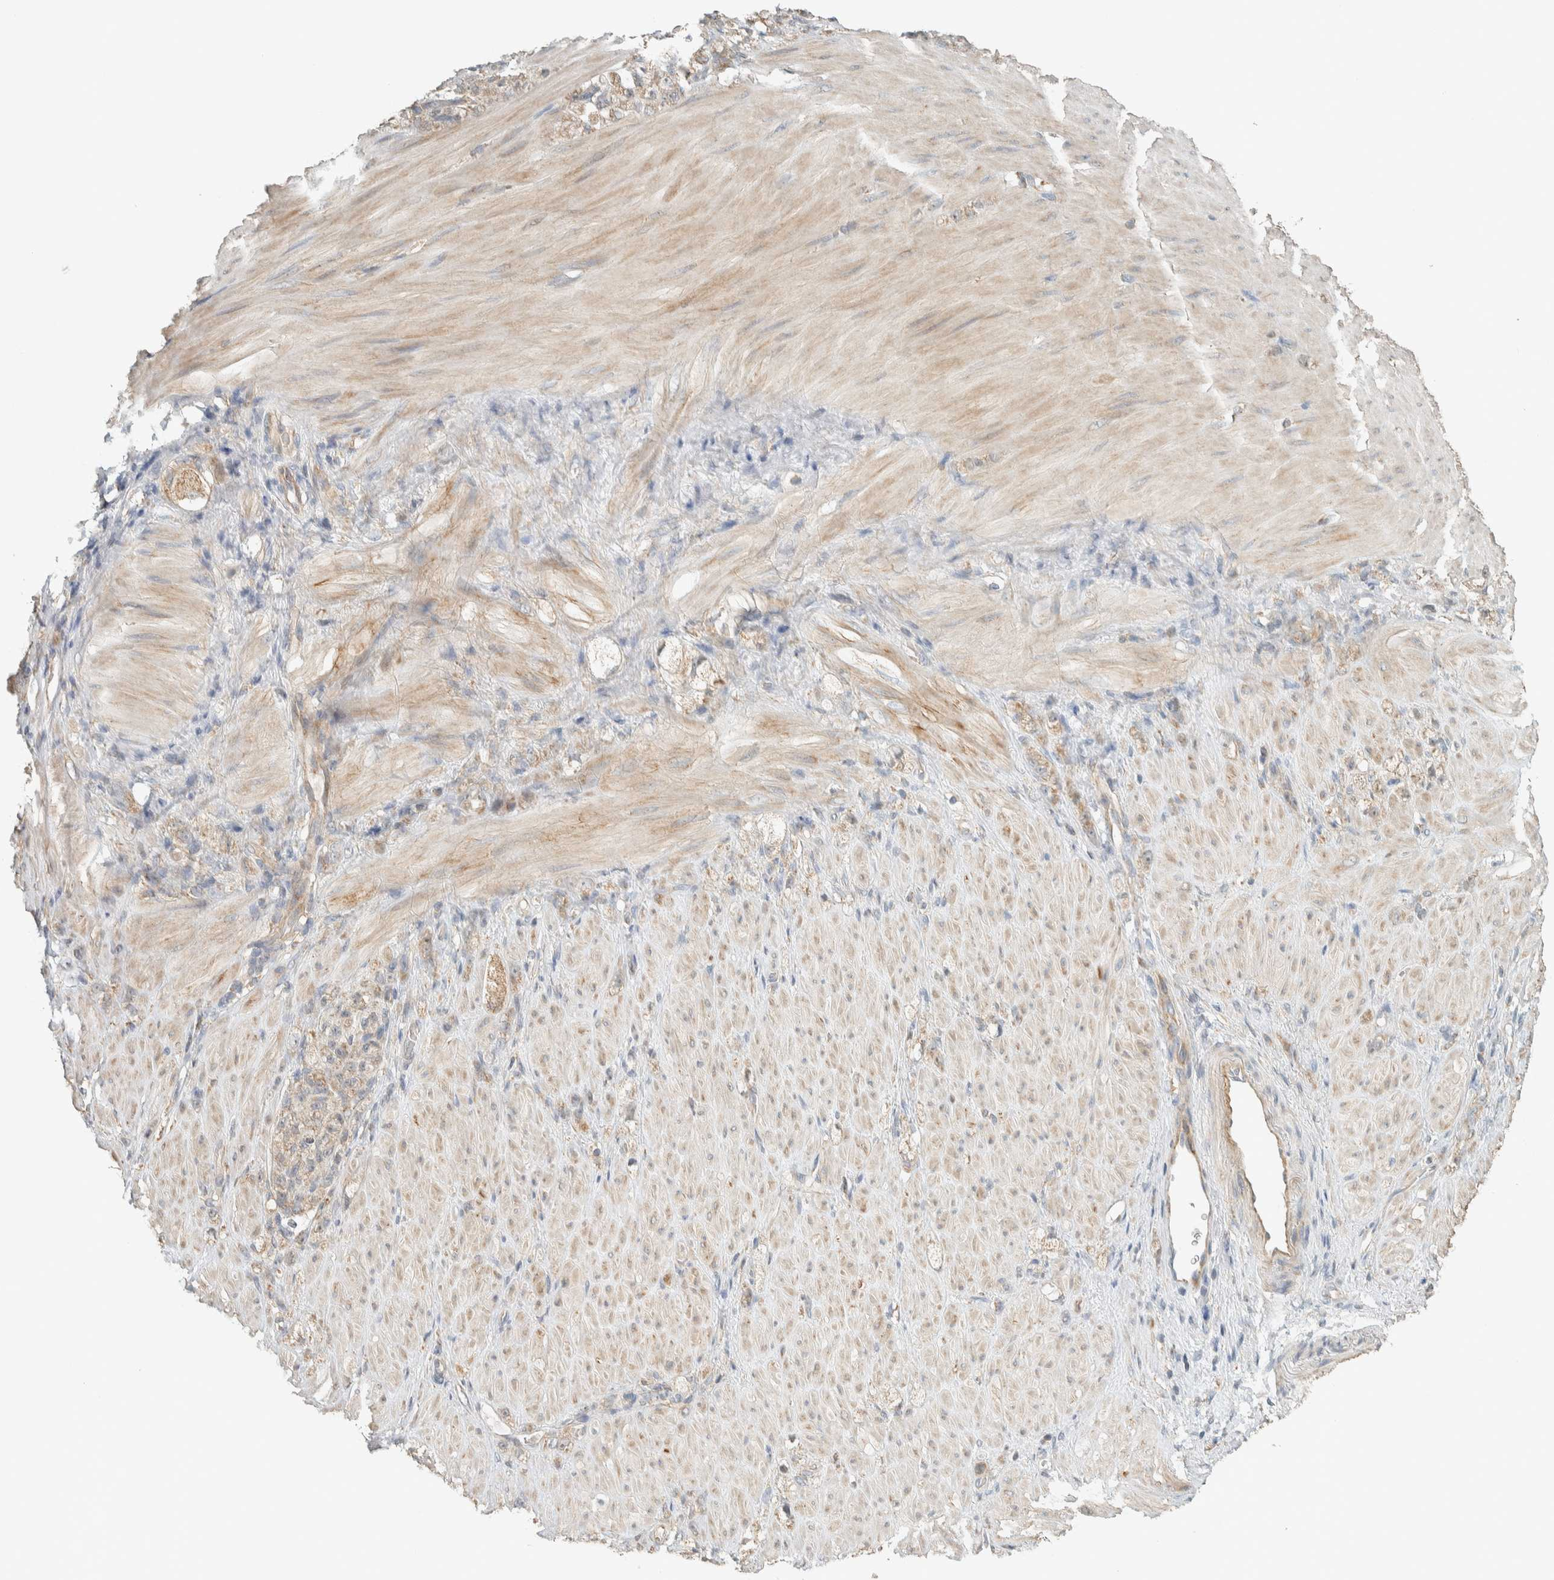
{"staining": {"intensity": "weak", "quantity": ">75%", "location": "cytoplasmic/membranous"}, "tissue": "stomach cancer", "cell_type": "Tumor cells", "image_type": "cancer", "snomed": [{"axis": "morphology", "description": "Normal tissue, NOS"}, {"axis": "morphology", "description": "Adenocarcinoma, NOS"}, {"axis": "topography", "description": "Stomach"}], "caption": "Weak cytoplasmic/membranous positivity for a protein is present in approximately >75% of tumor cells of stomach adenocarcinoma using immunohistochemistry.", "gene": "PDE7B", "patient": {"sex": "male", "age": 82}}